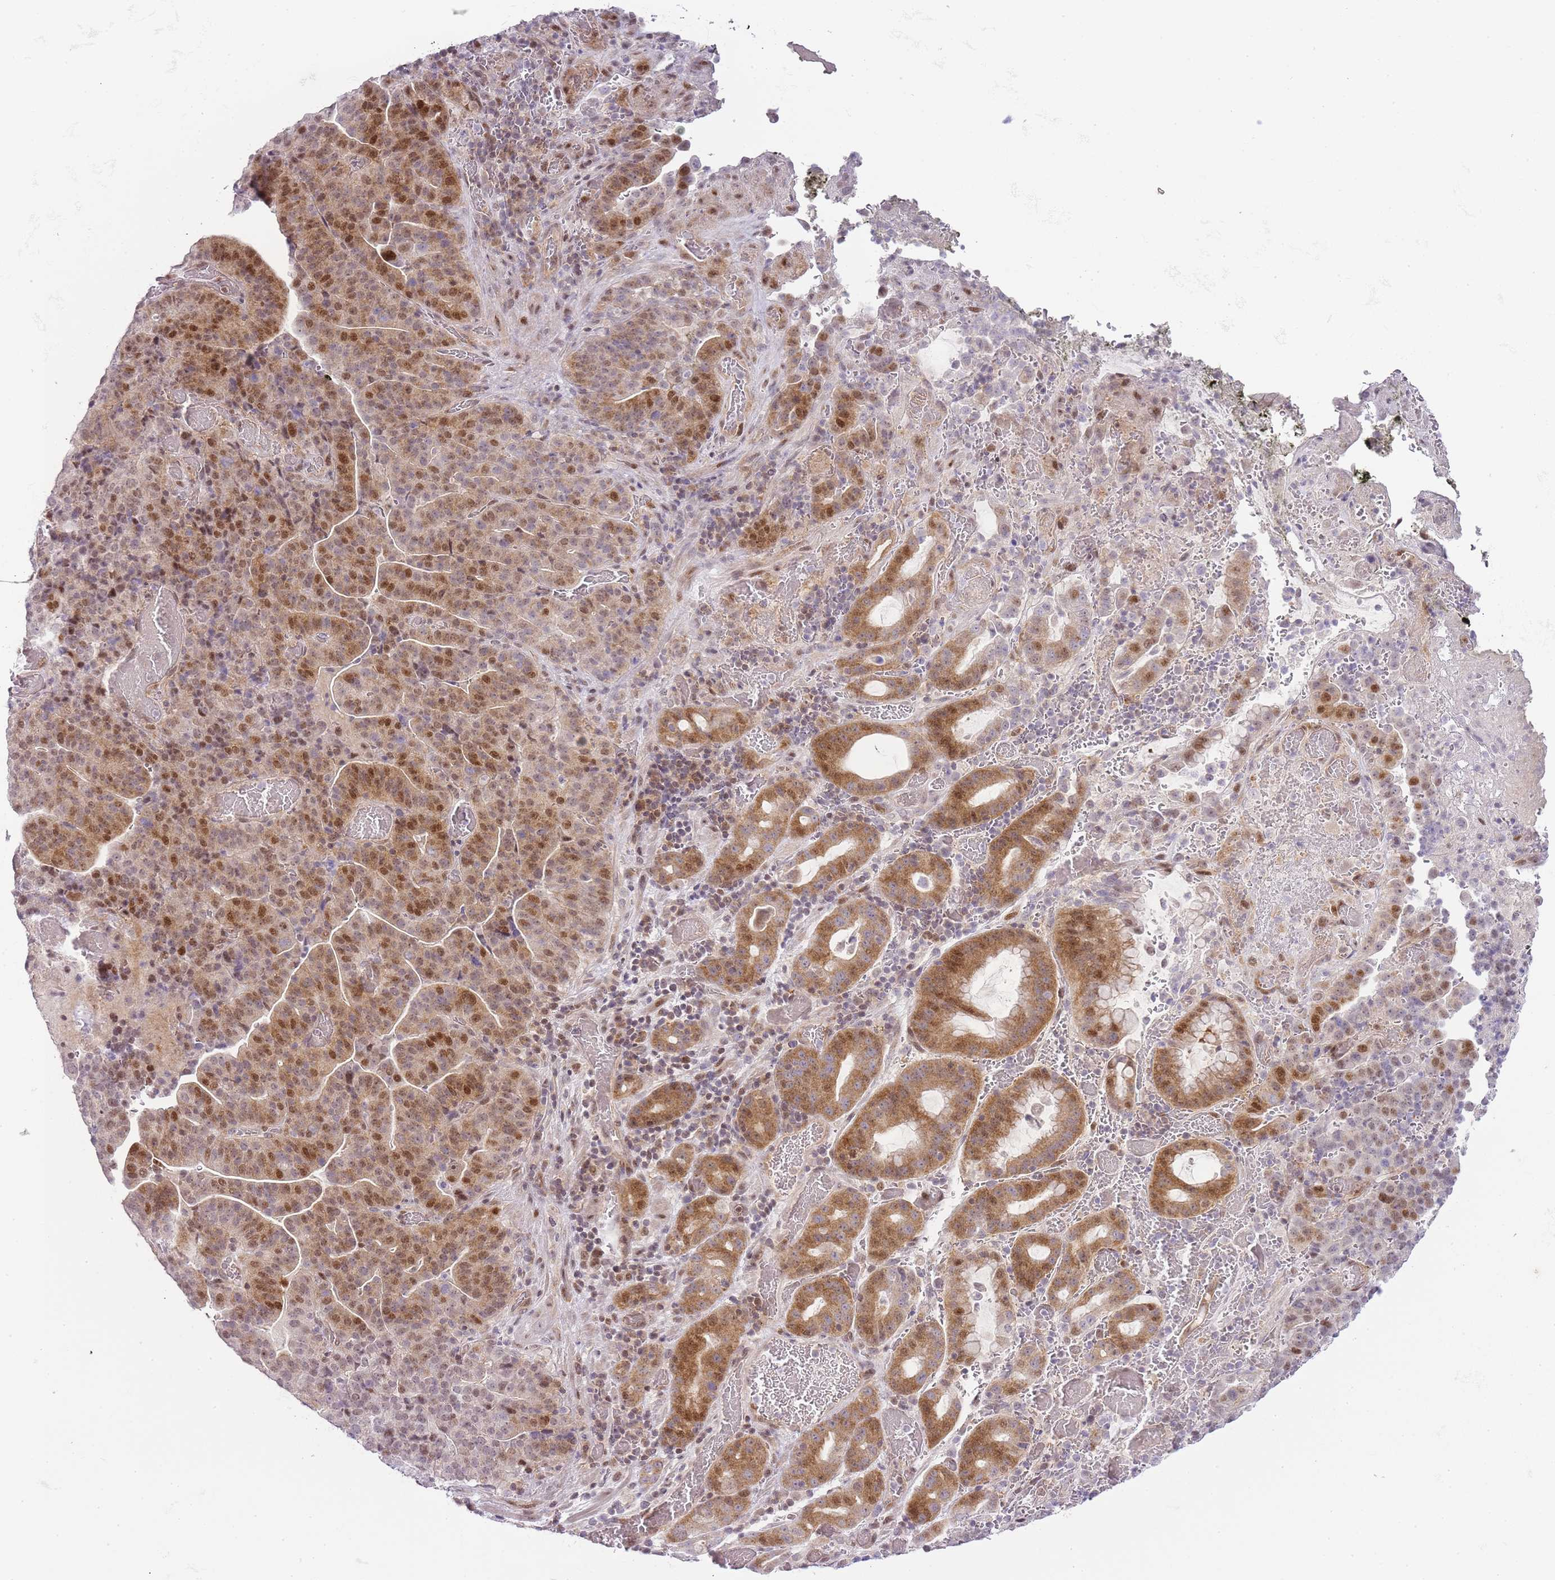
{"staining": {"intensity": "moderate", "quantity": ">75%", "location": "cytoplasmic/membranous,nuclear"}, "tissue": "stomach cancer", "cell_type": "Tumor cells", "image_type": "cancer", "snomed": [{"axis": "morphology", "description": "Adenocarcinoma, NOS"}, {"axis": "topography", "description": "Stomach"}], "caption": "Stomach cancer stained for a protein (brown) exhibits moderate cytoplasmic/membranous and nuclear positive staining in approximately >75% of tumor cells.", "gene": "OGG1", "patient": {"sex": "male", "age": 48}}